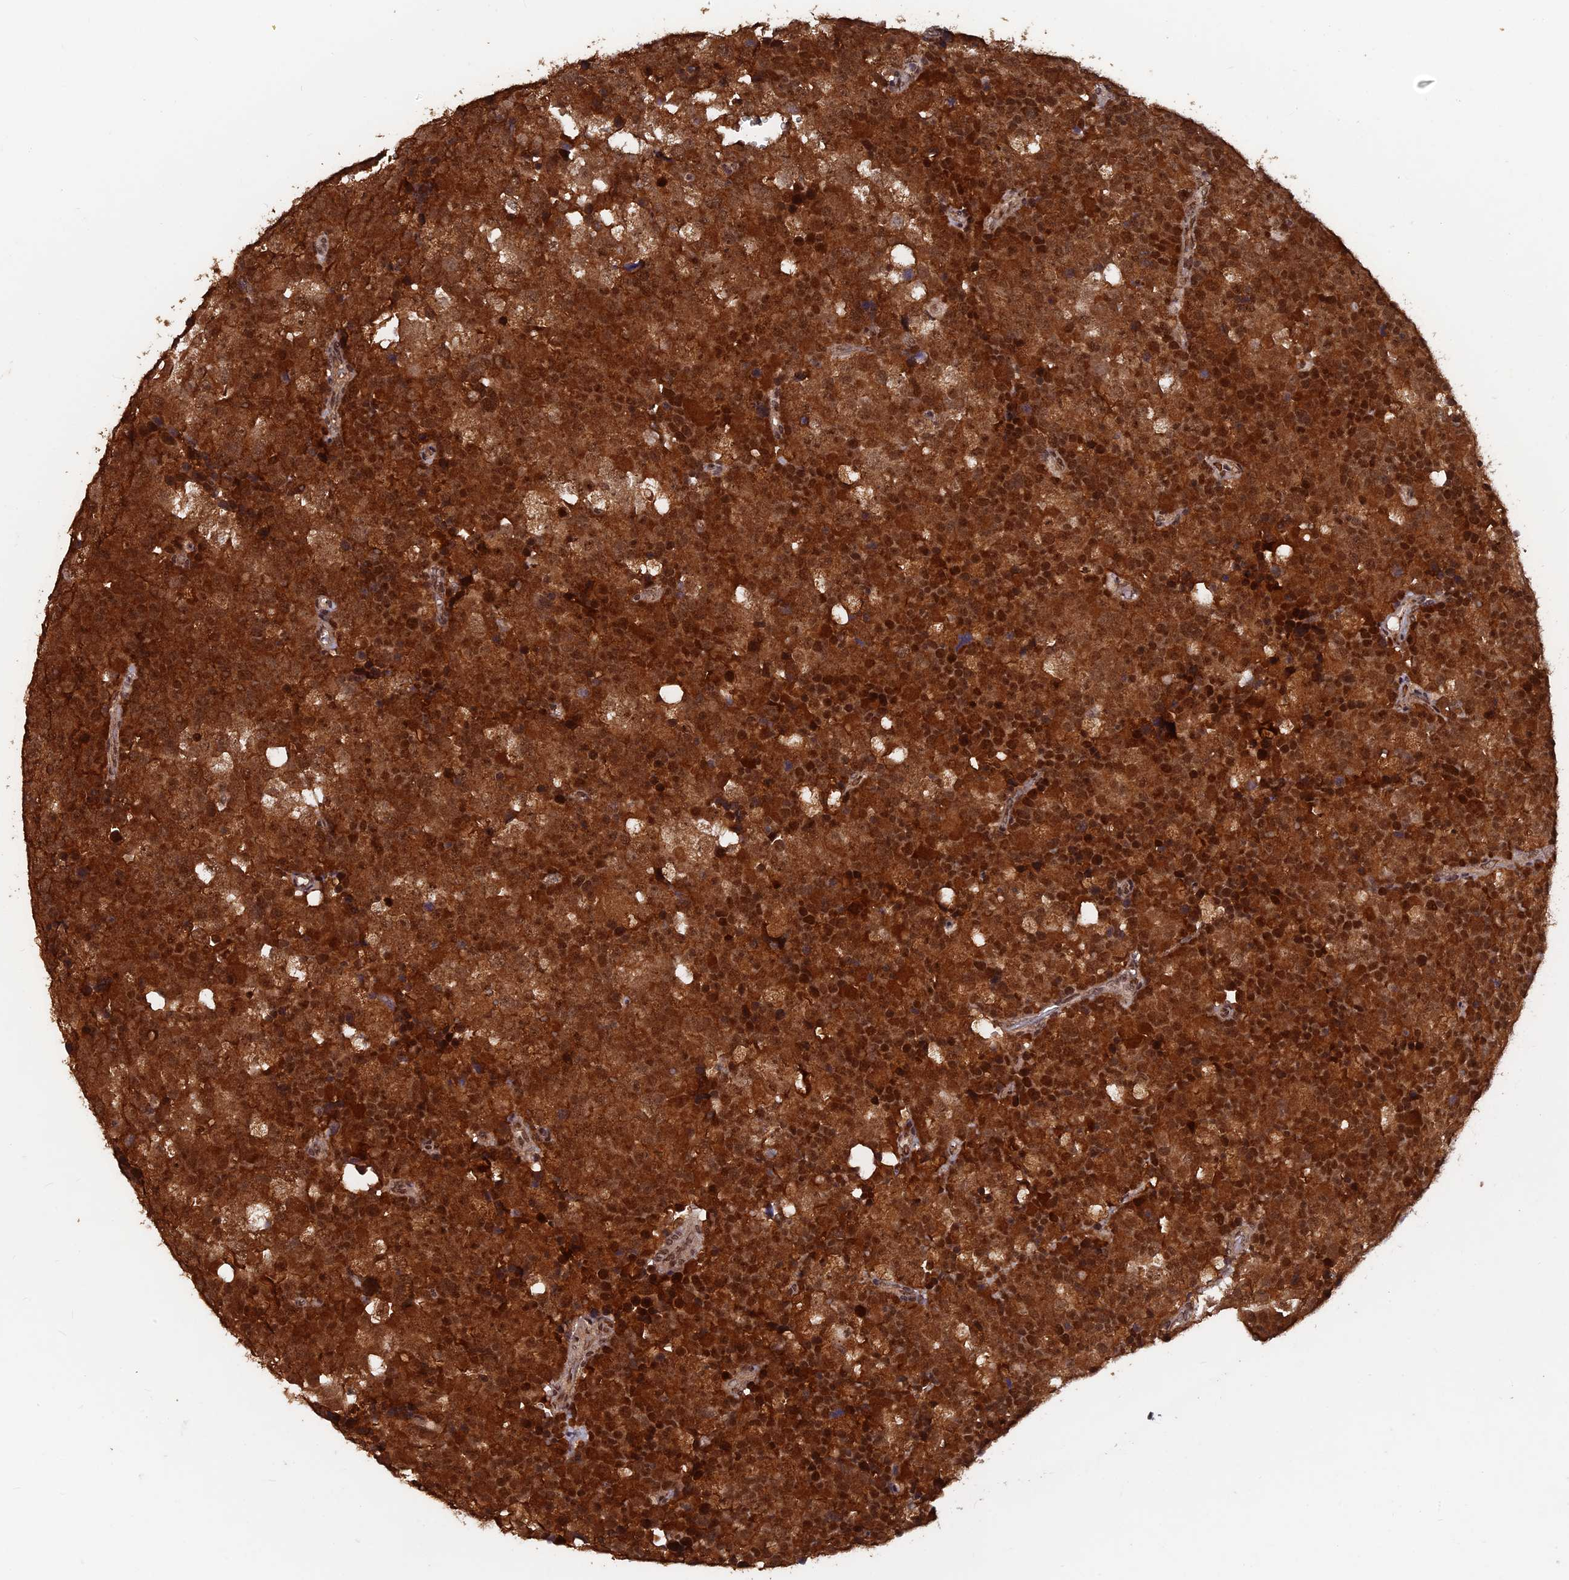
{"staining": {"intensity": "strong", "quantity": ">75%", "location": "cytoplasmic/membranous,nuclear"}, "tissue": "testis cancer", "cell_type": "Tumor cells", "image_type": "cancer", "snomed": [{"axis": "morphology", "description": "Seminoma, NOS"}, {"axis": "topography", "description": "Testis"}], "caption": "Human testis seminoma stained with a protein marker reveals strong staining in tumor cells.", "gene": "FAM53C", "patient": {"sex": "male", "age": 71}}